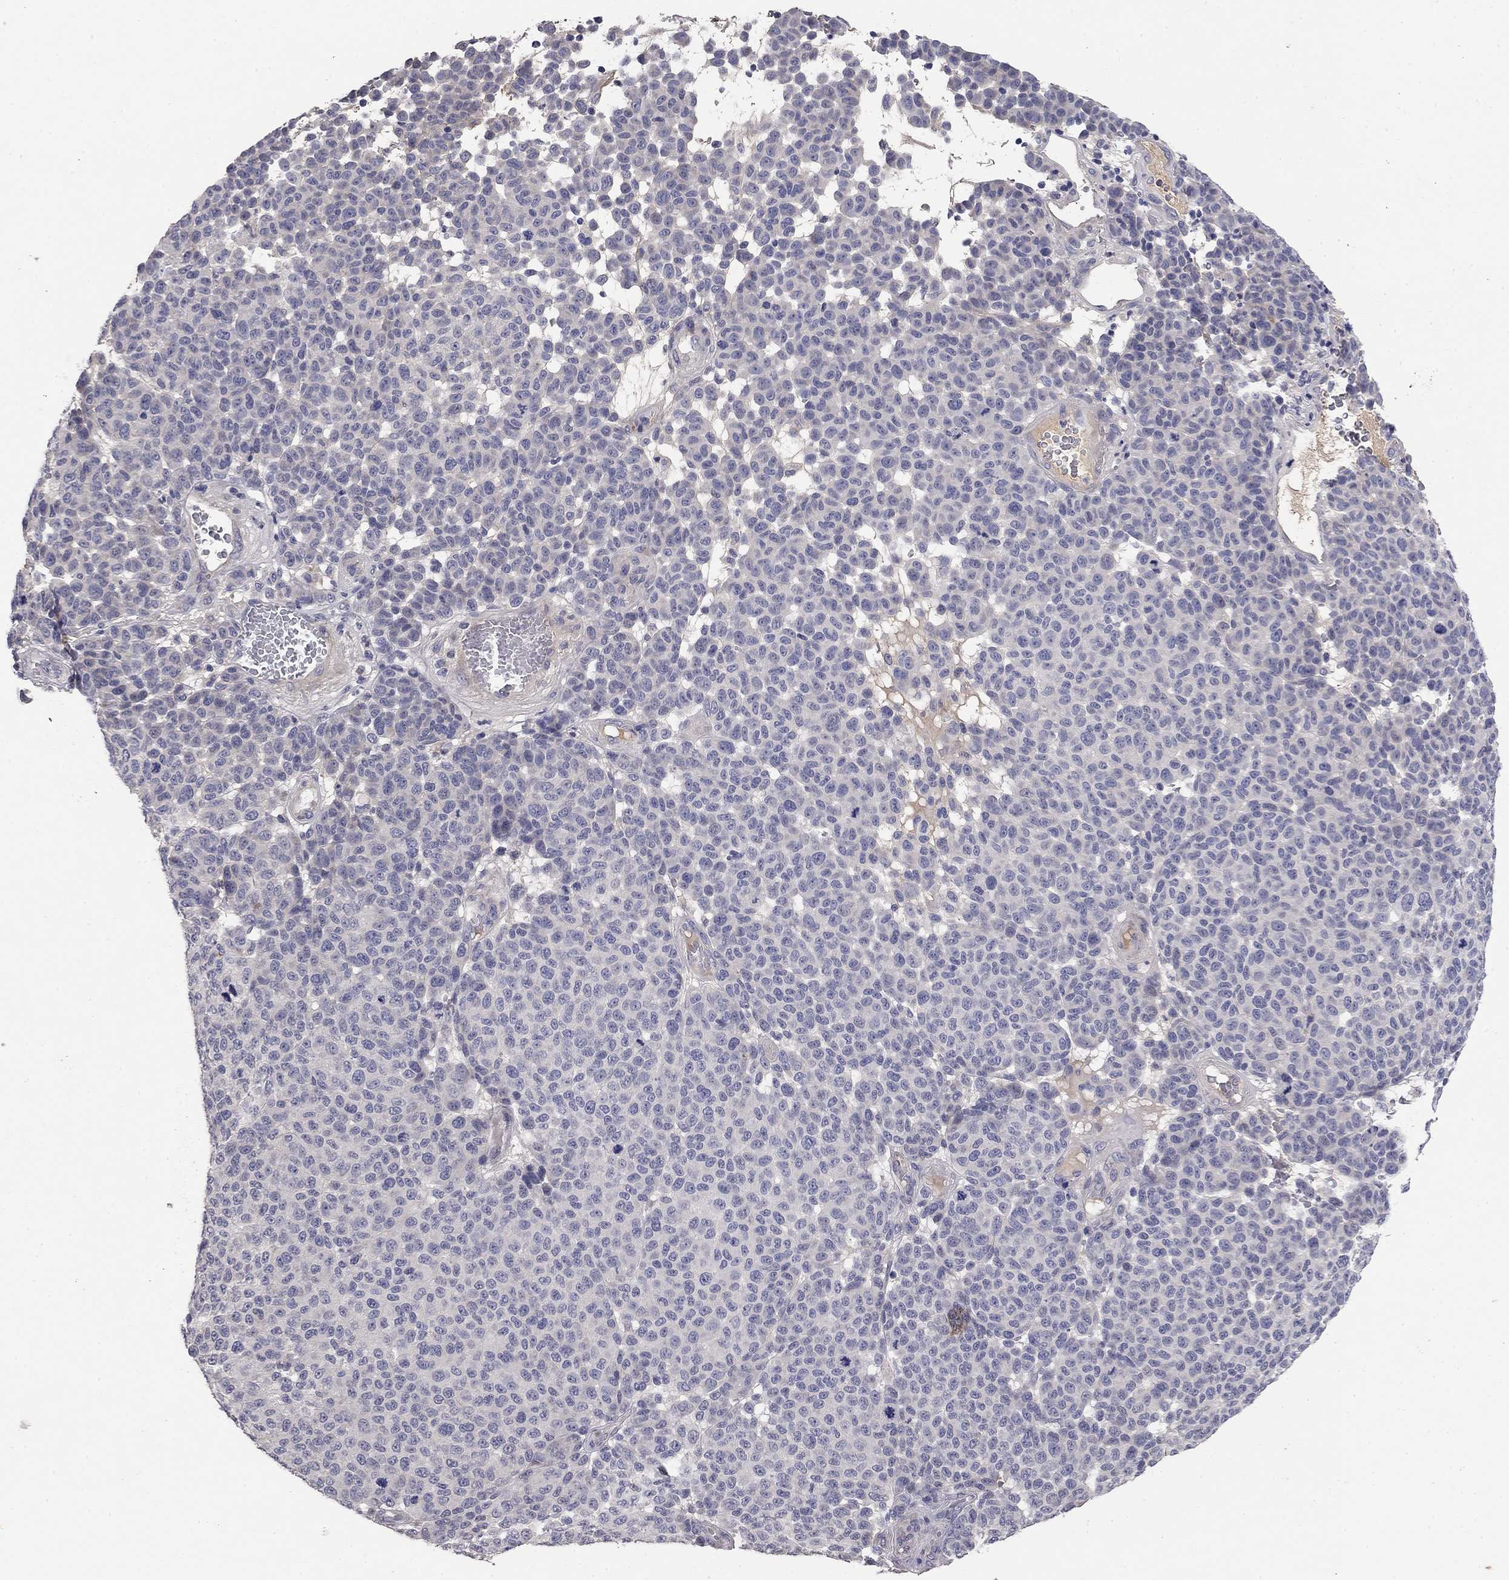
{"staining": {"intensity": "negative", "quantity": "none", "location": "none"}, "tissue": "melanoma", "cell_type": "Tumor cells", "image_type": "cancer", "snomed": [{"axis": "morphology", "description": "Malignant melanoma, NOS"}, {"axis": "topography", "description": "Skin"}], "caption": "DAB immunohistochemical staining of melanoma displays no significant positivity in tumor cells.", "gene": "COL2A1", "patient": {"sex": "male", "age": 59}}